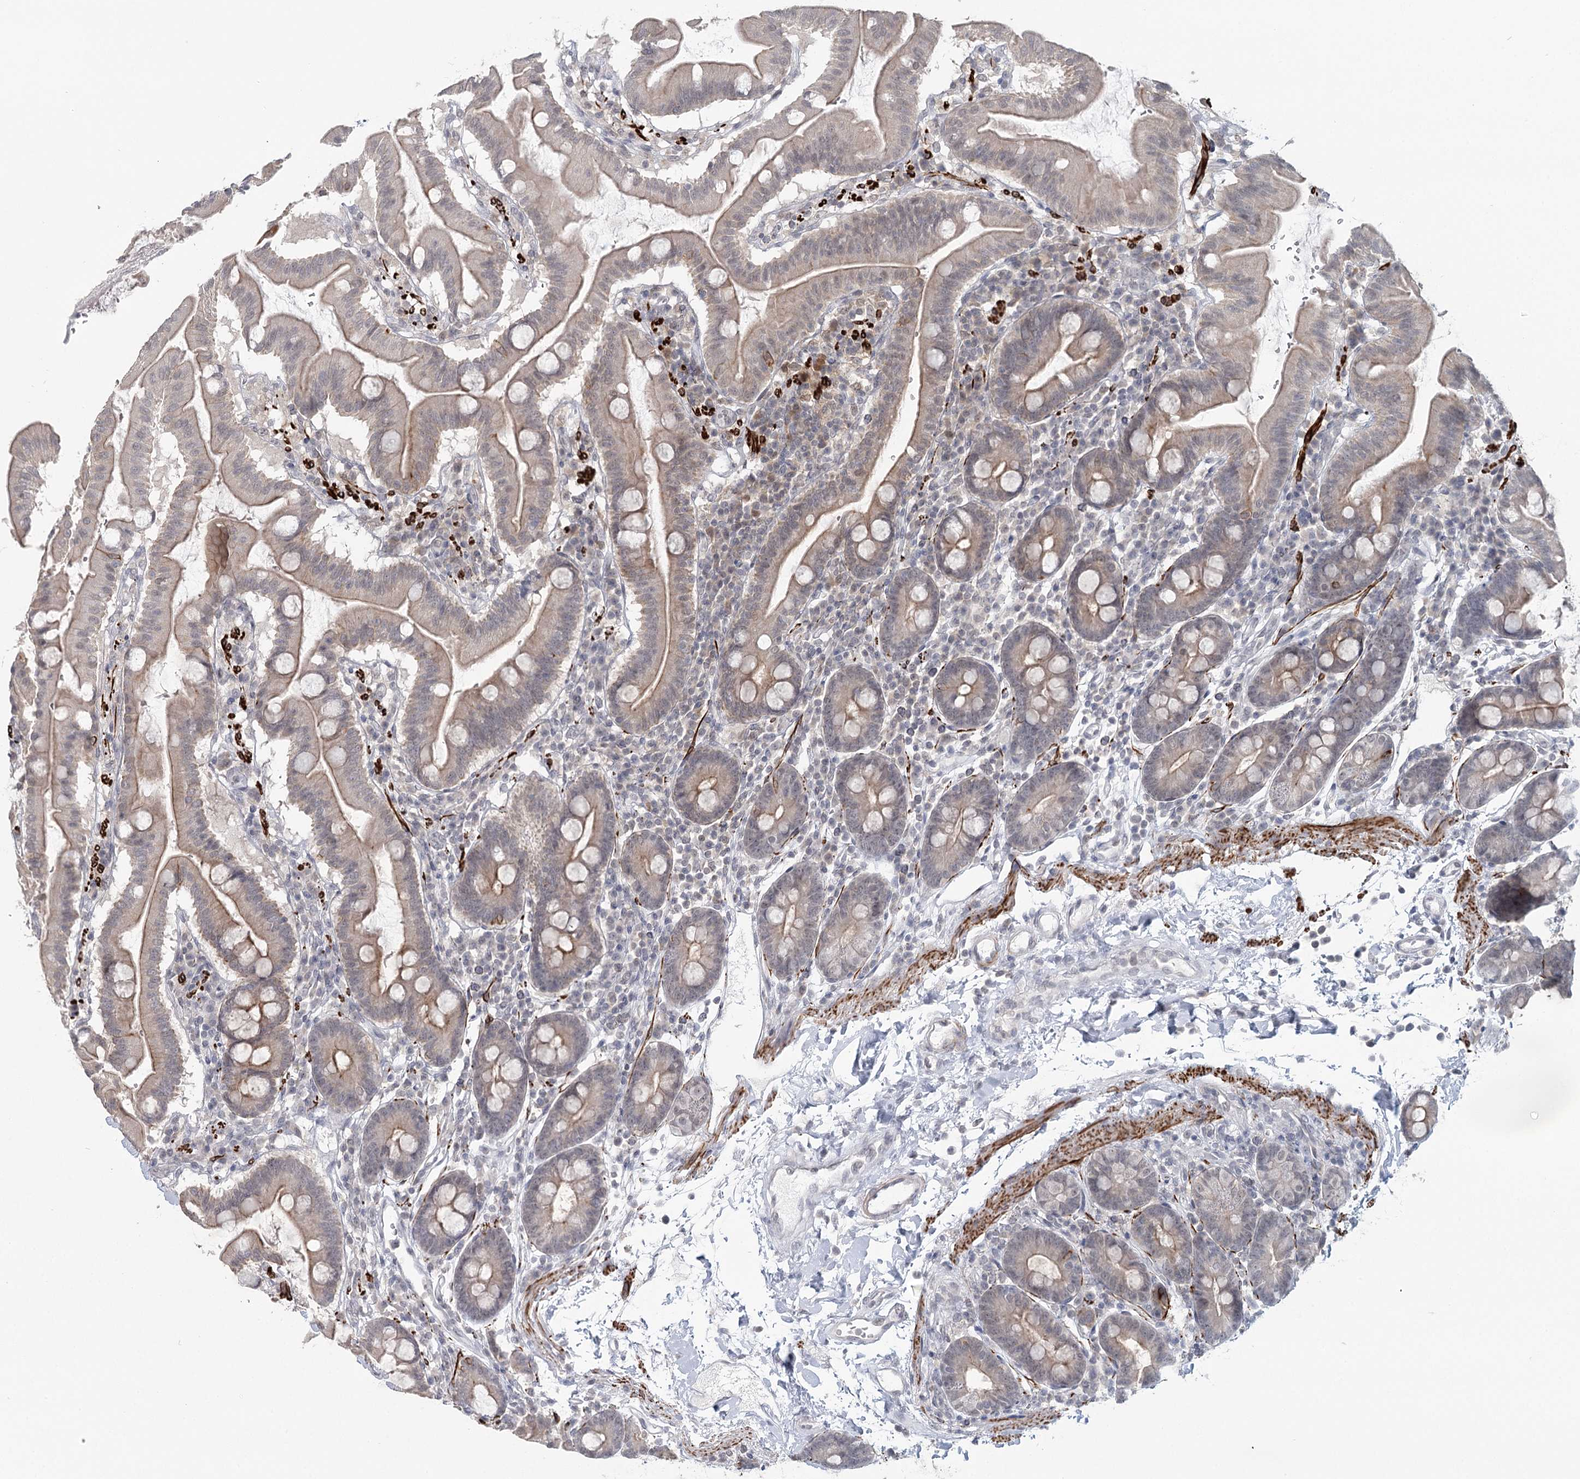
{"staining": {"intensity": "weak", "quantity": ">75%", "location": "cytoplasmic/membranous"}, "tissue": "duodenum", "cell_type": "Glandular cells", "image_type": "normal", "snomed": [{"axis": "morphology", "description": "Normal tissue, NOS"}, {"axis": "morphology", "description": "Adenocarcinoma, NOS"}, {"axis": "topography", "description": "Pancreas"}, {"axis": "topography", "description": "Duodenum"}], "caption": "Protein staining shows weak cytoplasmic/membranous staining in about >75% of glandular cells in benign duodenum. The protein of interest is shown in brown color, while the nuclei are stained blue.", "gene": "TMEM70", "patient": {"sex": "male", "age": 50}}